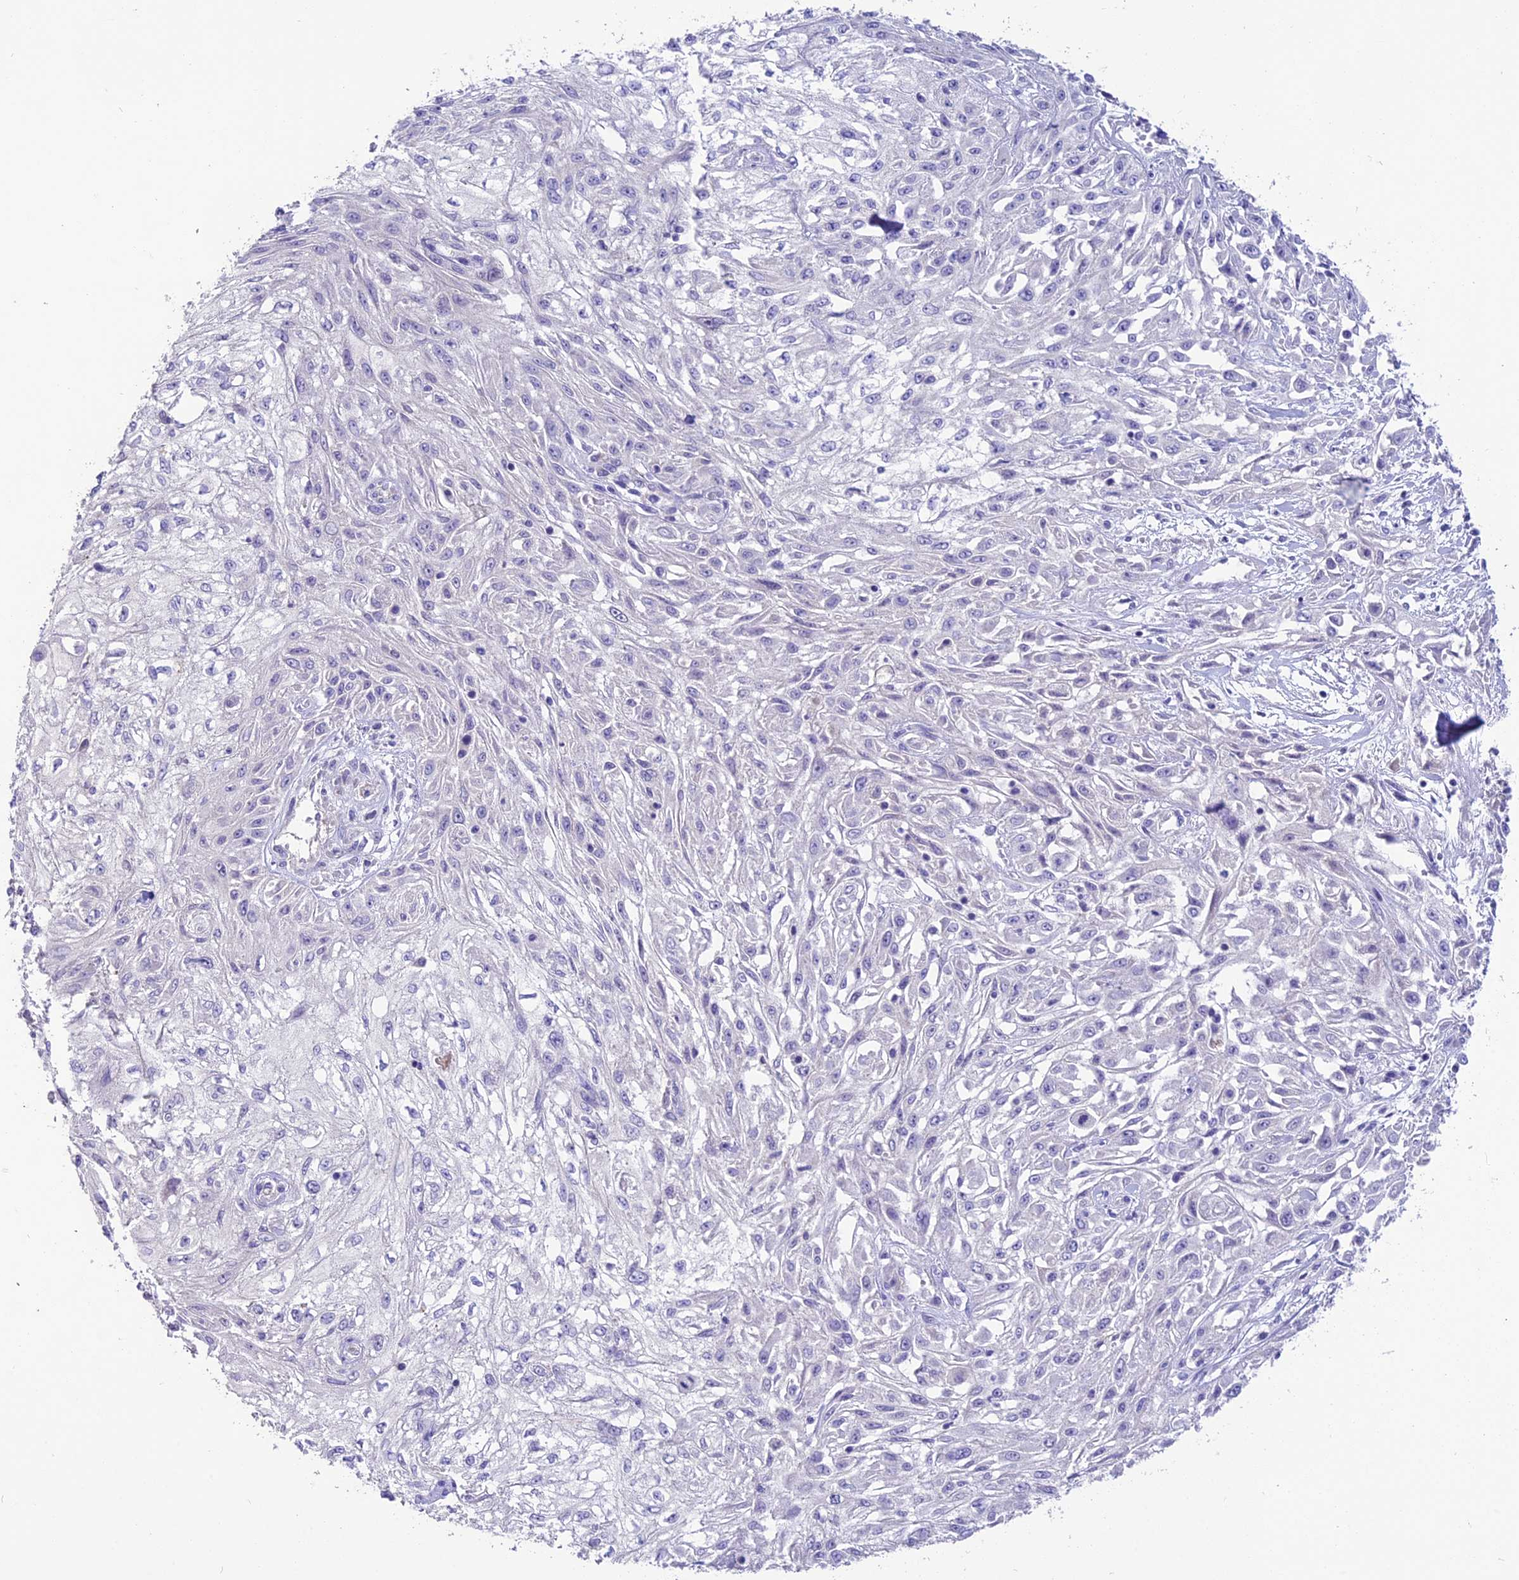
{"staining": {"intensity": "negative", "quantity": "none", "location": "none"}, "tissue": "skin cancer", "cell_type": "Tumor cells", "image_type": "cancer", "snomed": [{"axis": "morphology", "description": "Squamous cell carcinoma, NOS"}, {"axis": "morphology", "description": "Squamous cell carcinoma, metastatic, NOS"}, {"axis": "topography", "description": "Skin"}, {"axis": "topography", "description": "Lymph node"}], "caption": "Immunohistochemistry of human metastatic squamous cell carcinoma (skin) shows no staining in tumor cells. (Stains: DAB (3,3'-diaminobenzidine) immunohistochemistry with hematoxylin counter stain, Microscopy: brightfield microscopy at high magnification).", "gene": "CD99L2", "patient": {"sex": "male", "age": 75}}